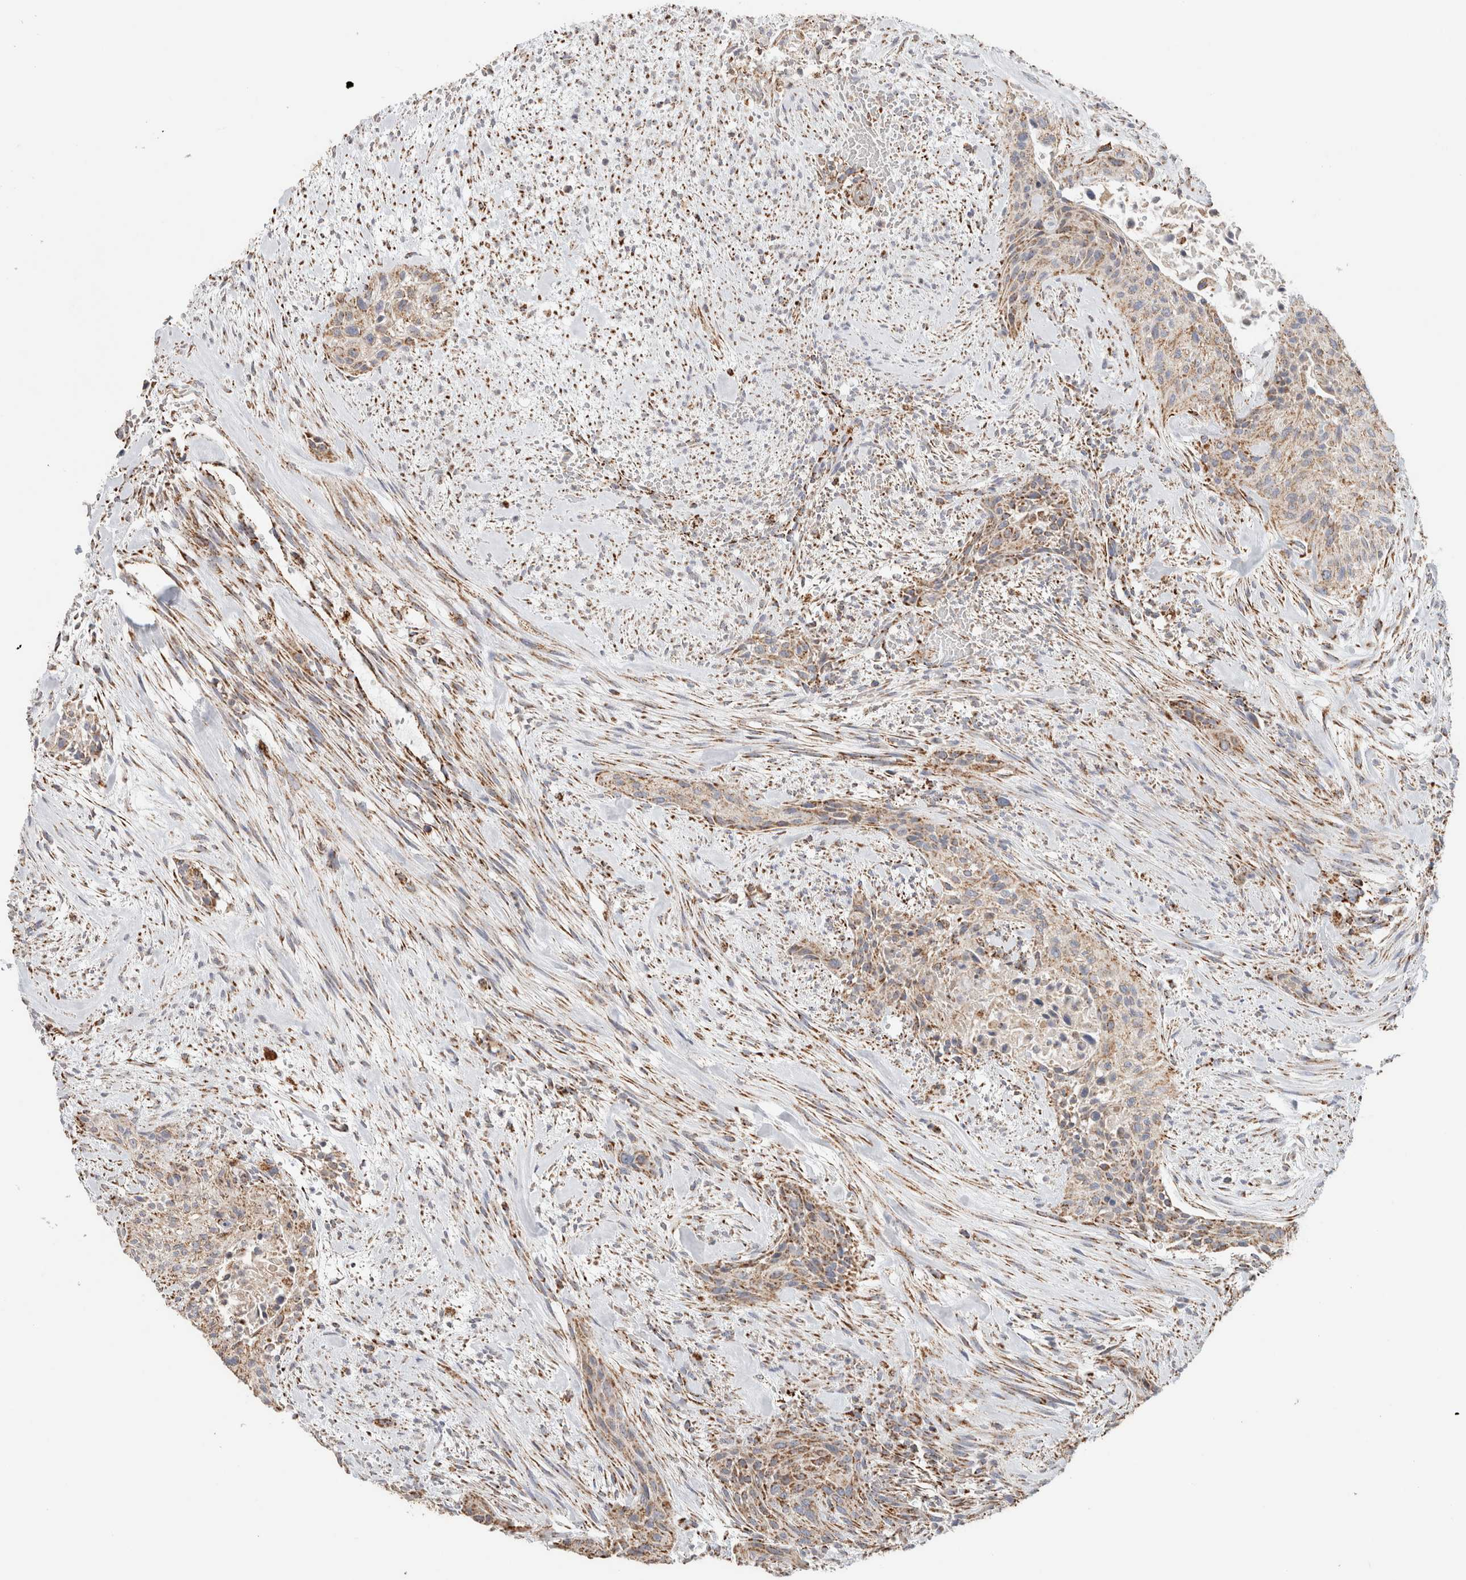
{"staining": {"intensity": "weak", "quantity": ">75%", "location": "cytoplasmic/membranous"}, "tissue": "urothelial cancer", "cell_type": "Tumor cells", "image_type": "cancer", "snomed": [{"axis": "morphology", "description": "Urothelial carcinoma, High grade"}, {"axis": "topography", "description": "Urinary bladder"}], "caption": "Brown immunohistochemical staining in urothelial cancer shows weak cytoplasmic/membranous positivity in approximately >75% of tumor cells. (IHC, brightfield microscopy, high magnification).", "gene": "C1QBP", "patient": {"sex": "male", "age": 35}}